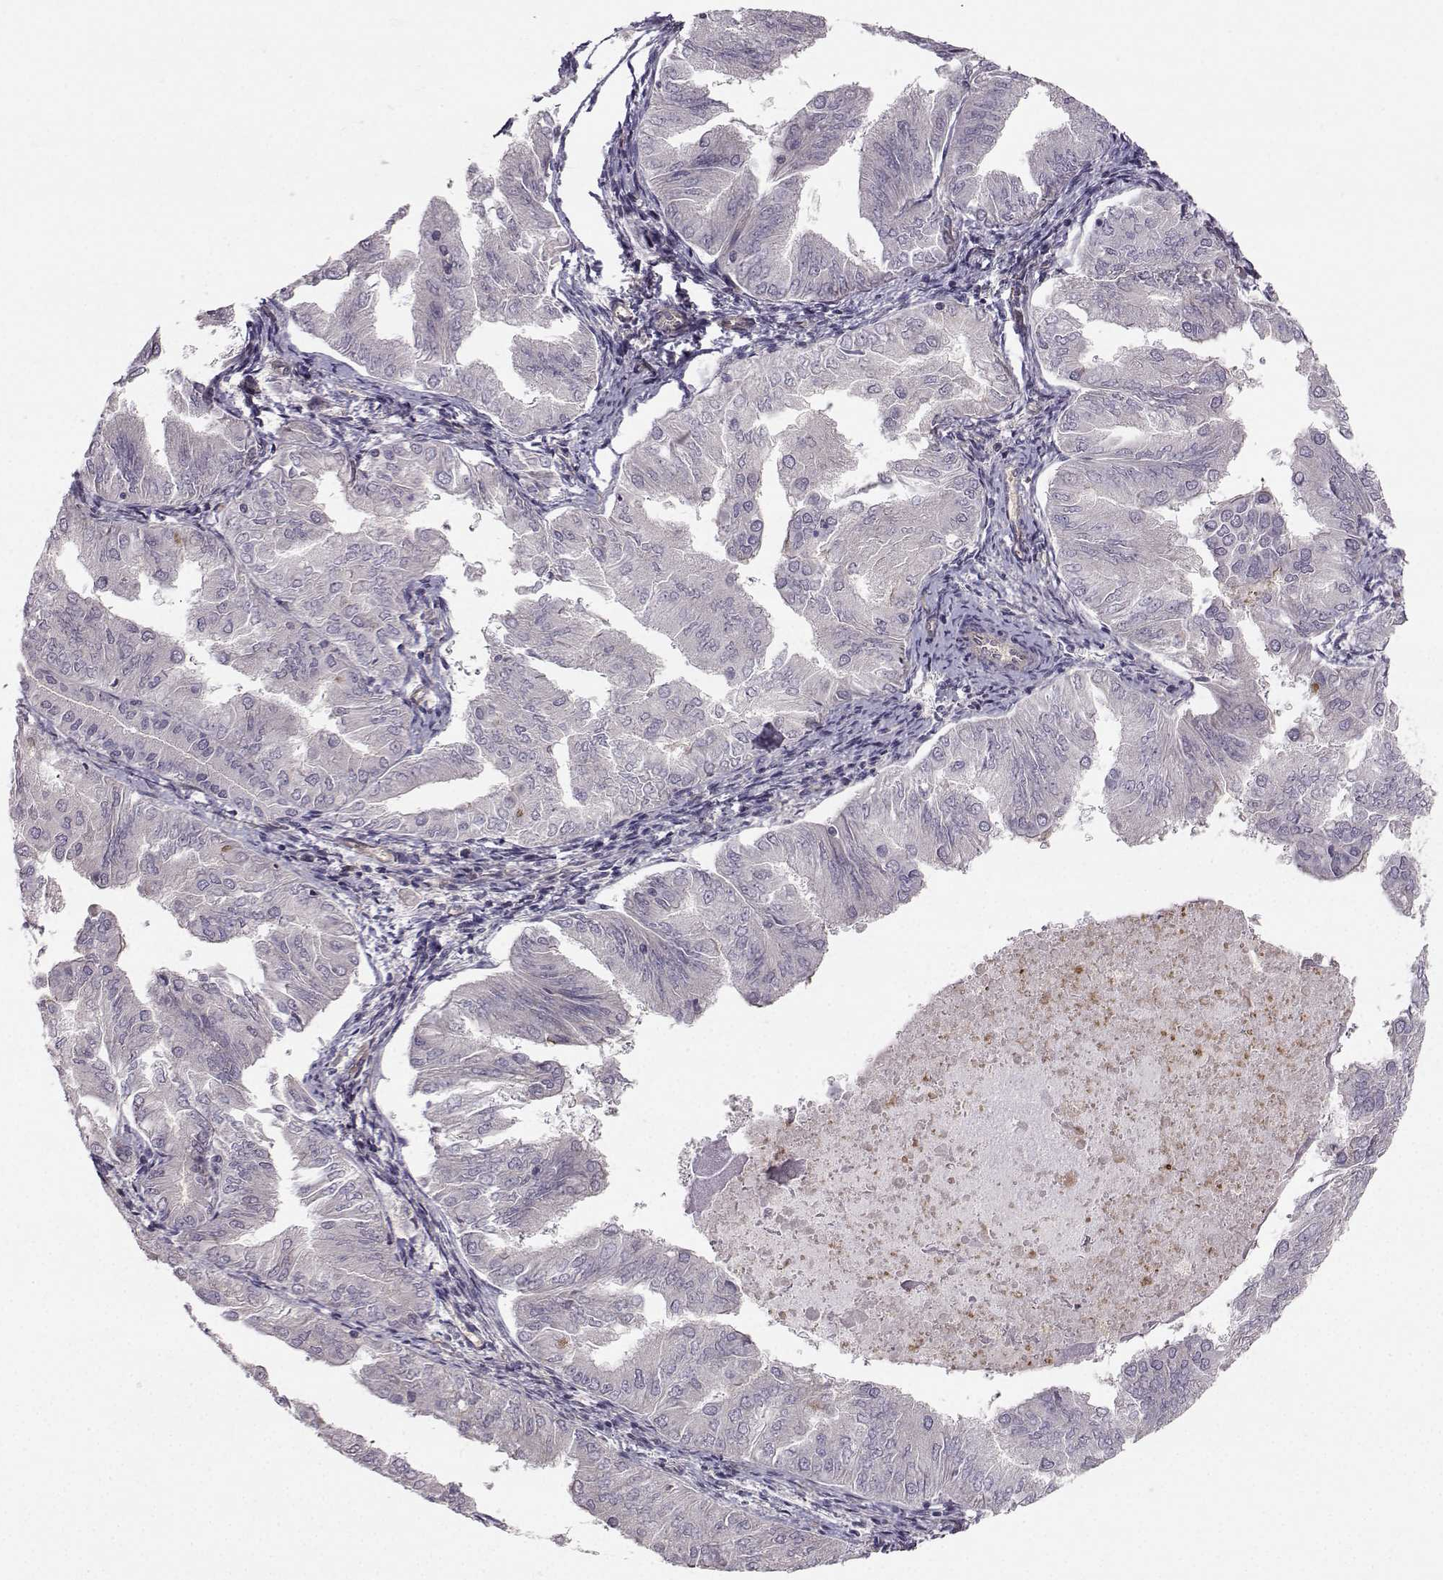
{"staining": {"intensity": "negative", "quantity": "none", "location": "none"}, "tissue": "endometrial cancer", "cell_type": "Tumor cells", "image_type": "cancer", "snomed": [{"axis": "morphology", "description": "Adenocarcinoma, NOS"}, {"axis": "topography", "description": "Endometrium"}], "caption": "Immunohistochemistry (IHC) of human endometrial cancer (adenocarcinoma) displays no expression in tumor cells.", "gene": "OPRD1", "patient": {"sex": "female", "age": 53}}